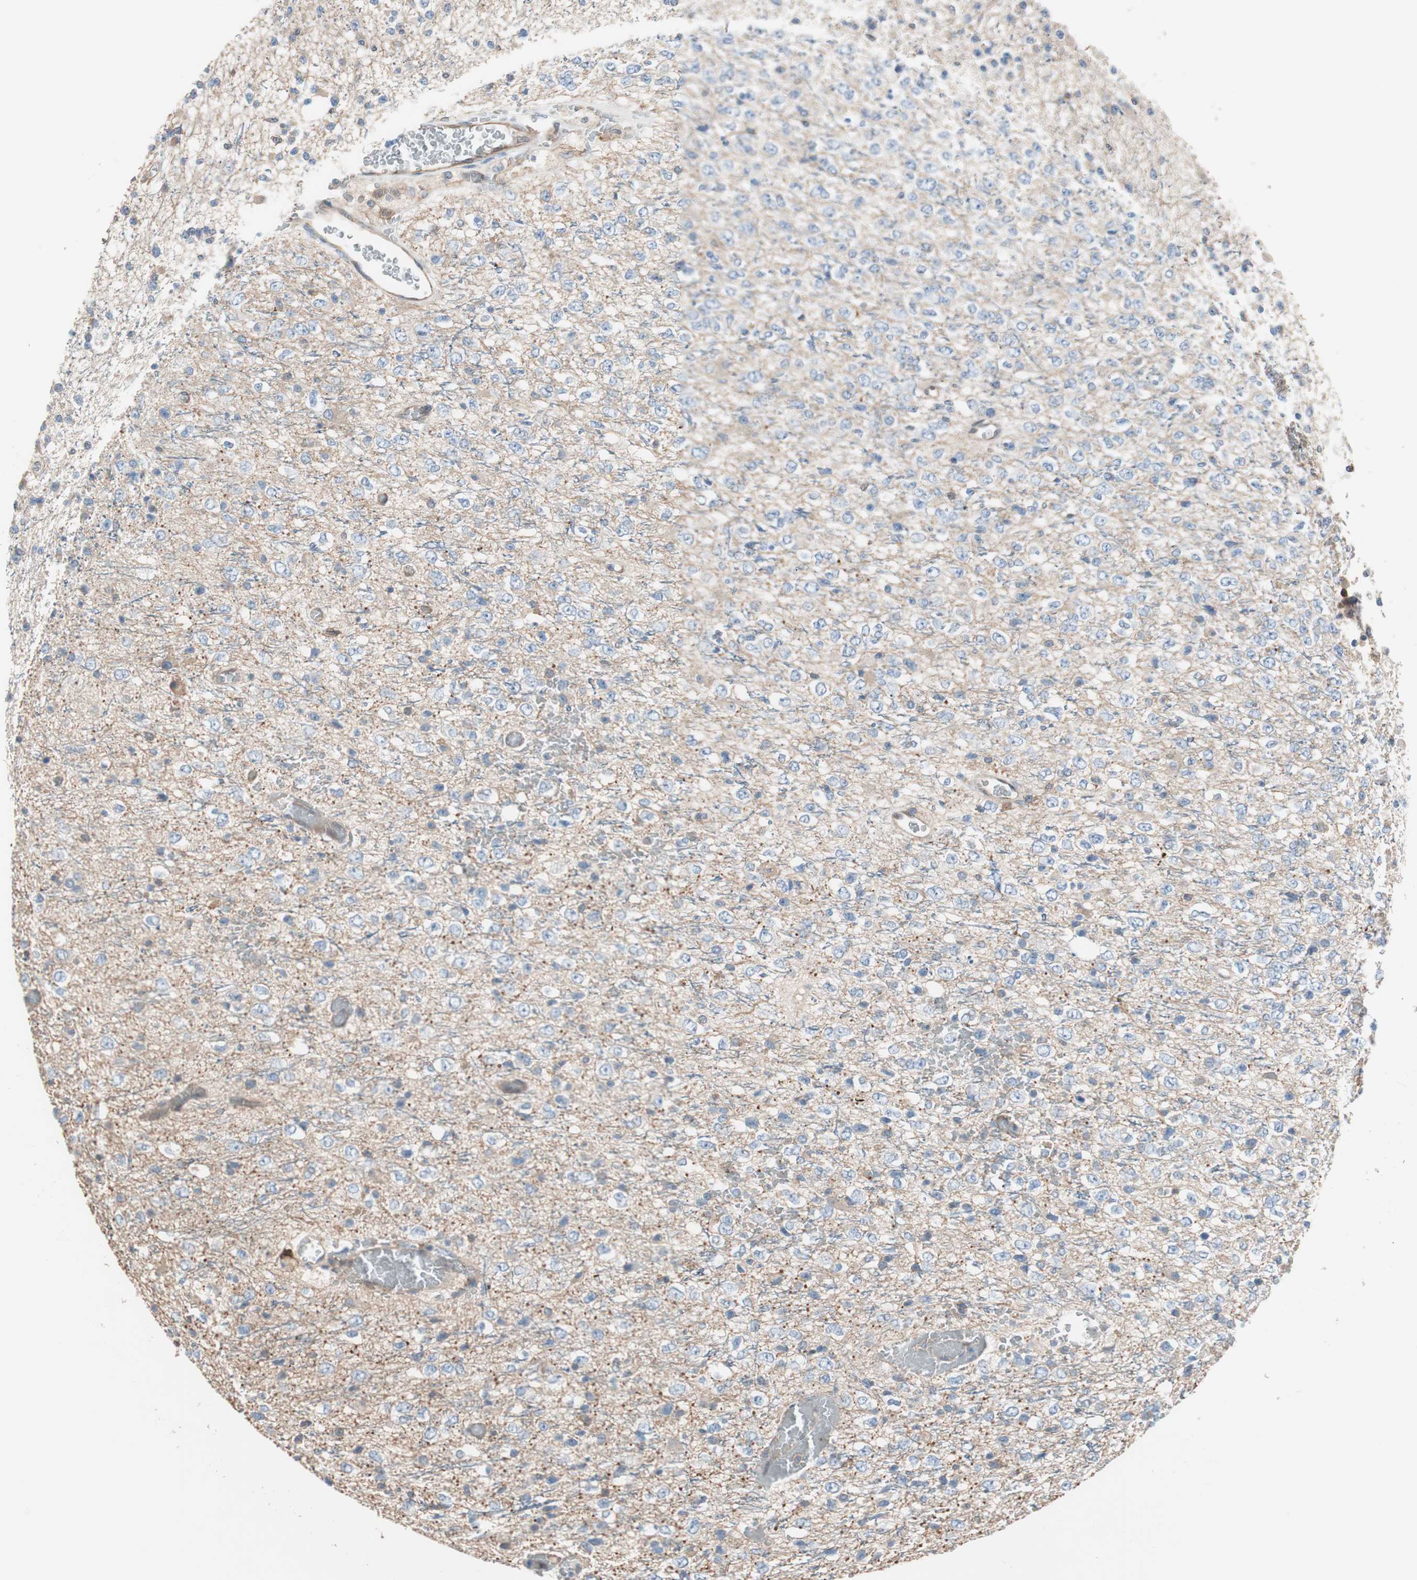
{"staining": {"intensity": "negative", "quantity": "none", "location": "none"}, "tissue": "glioma", "cell_type": "Tumor cells", "image_type": "cancer", "snomed": [{"axis": "morphology", "description": "Glioma, malignant, High grade"}, {"axis": "topography", "description": "pancreas cauda"}], "caption": "The image demonstrates no significant positivity in tumor cells of malignant high-grade glioma. (Brightfield microscopy of DAB immunohistochemistry (IHC) at high magnification).", "gene": "SWAP70", "patient": {"sex": "male", "age": 60}}